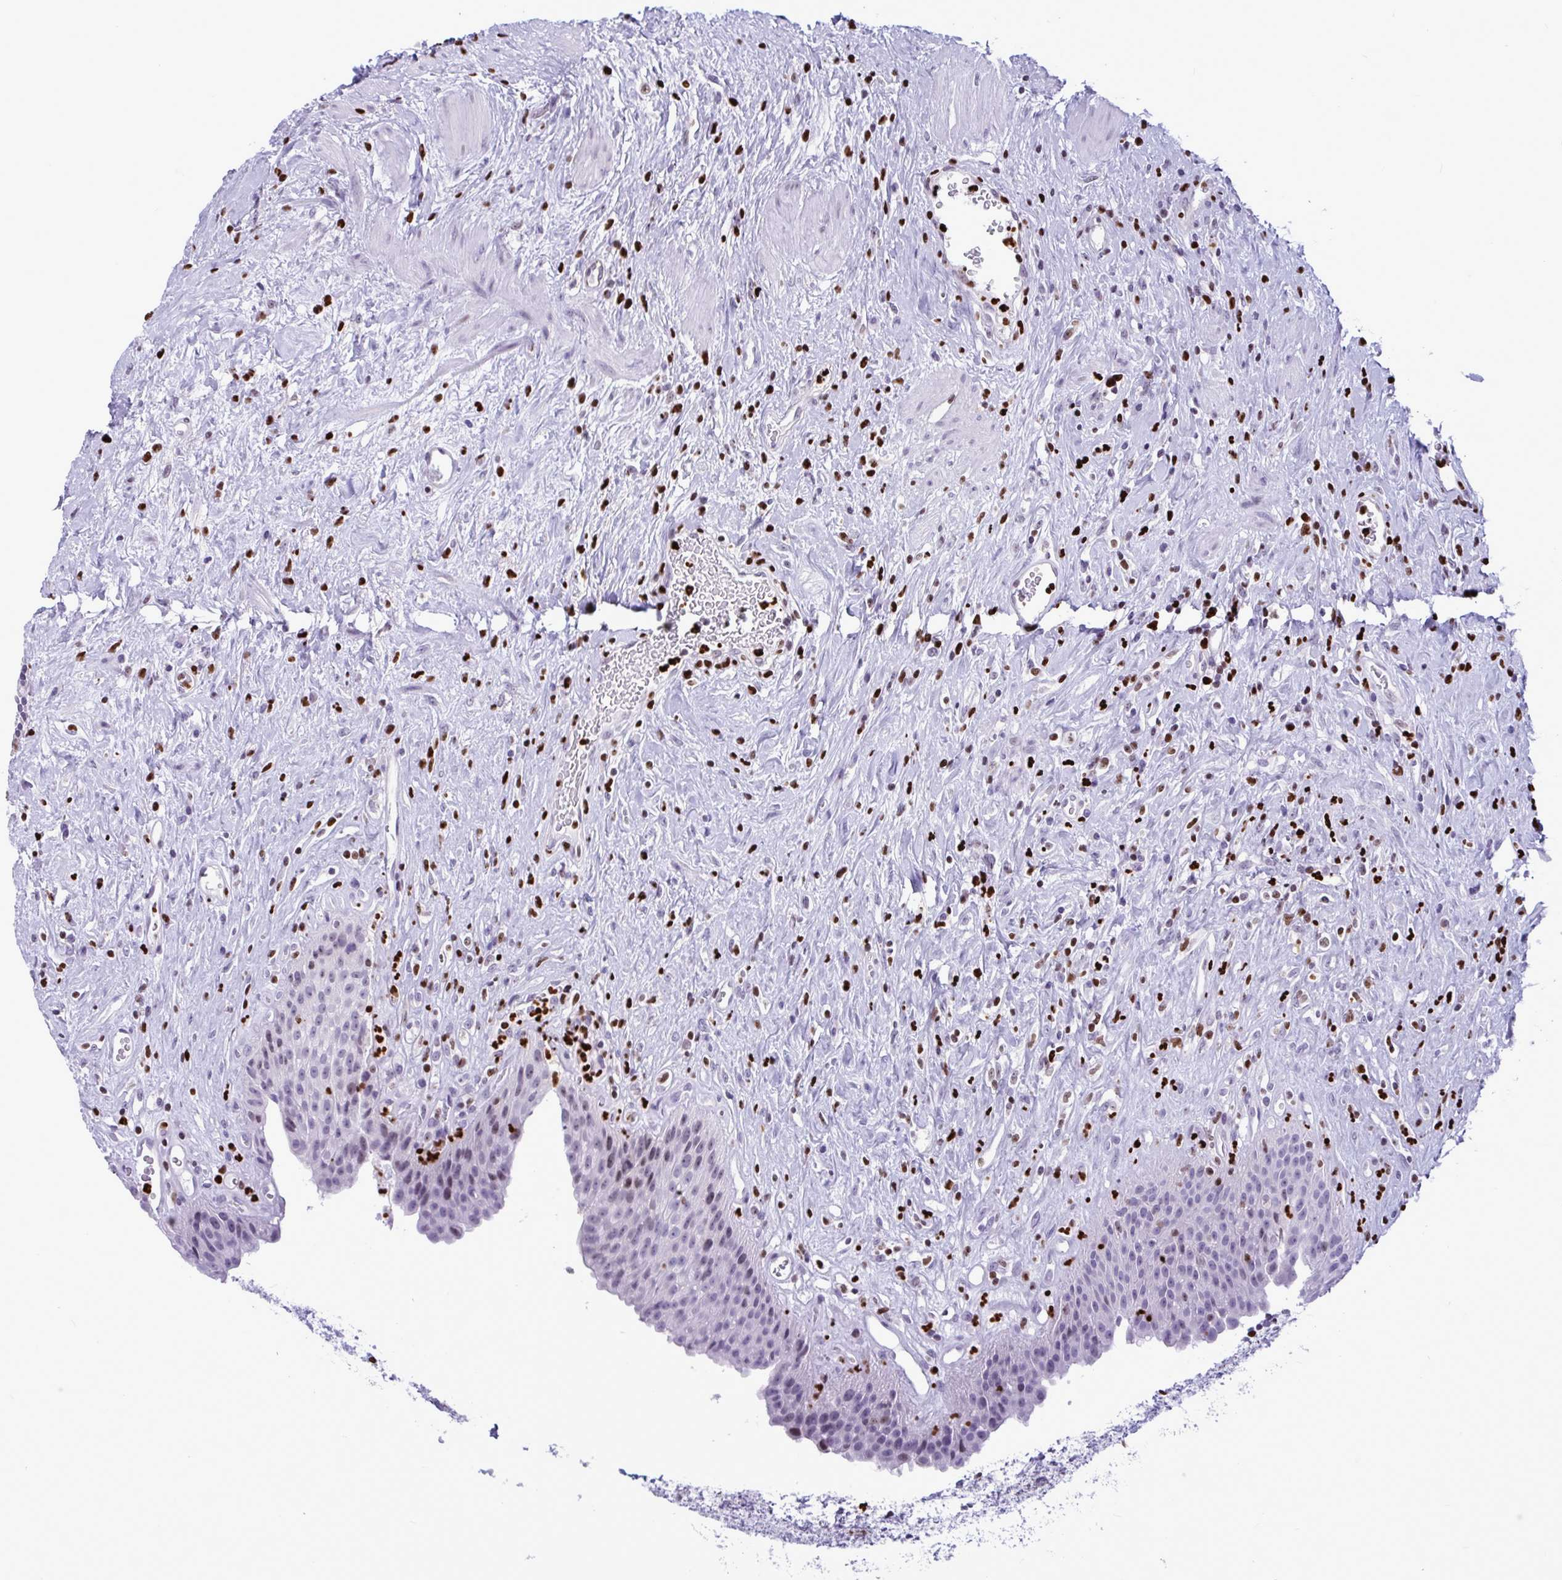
{"staining": {"intensity": "weak", "quantity": "<25%", "location": "nuclear"}, "tissue": "urinary bladder", "cell_type": "Urothelial cells", "image_type": "normal", "snomed": [{"axis": "morphology", "description": "Normal tissue, NOS"}, {"axis": "topography", "description": "Urinary bladder"}], "caption": "Immunohistochemistry (IHC) micrograph of unremarkable urinary bladder stained for a protein (brown), which demonstrates no positivity in urothelial cells. (Brightfield microscopy of DAB (3,3'-diaminobenzidine) immunohistochemistry (IHC) at high magnification).", "gene": "HMGB2", "patient": {"sex": "female", "age": 56}}